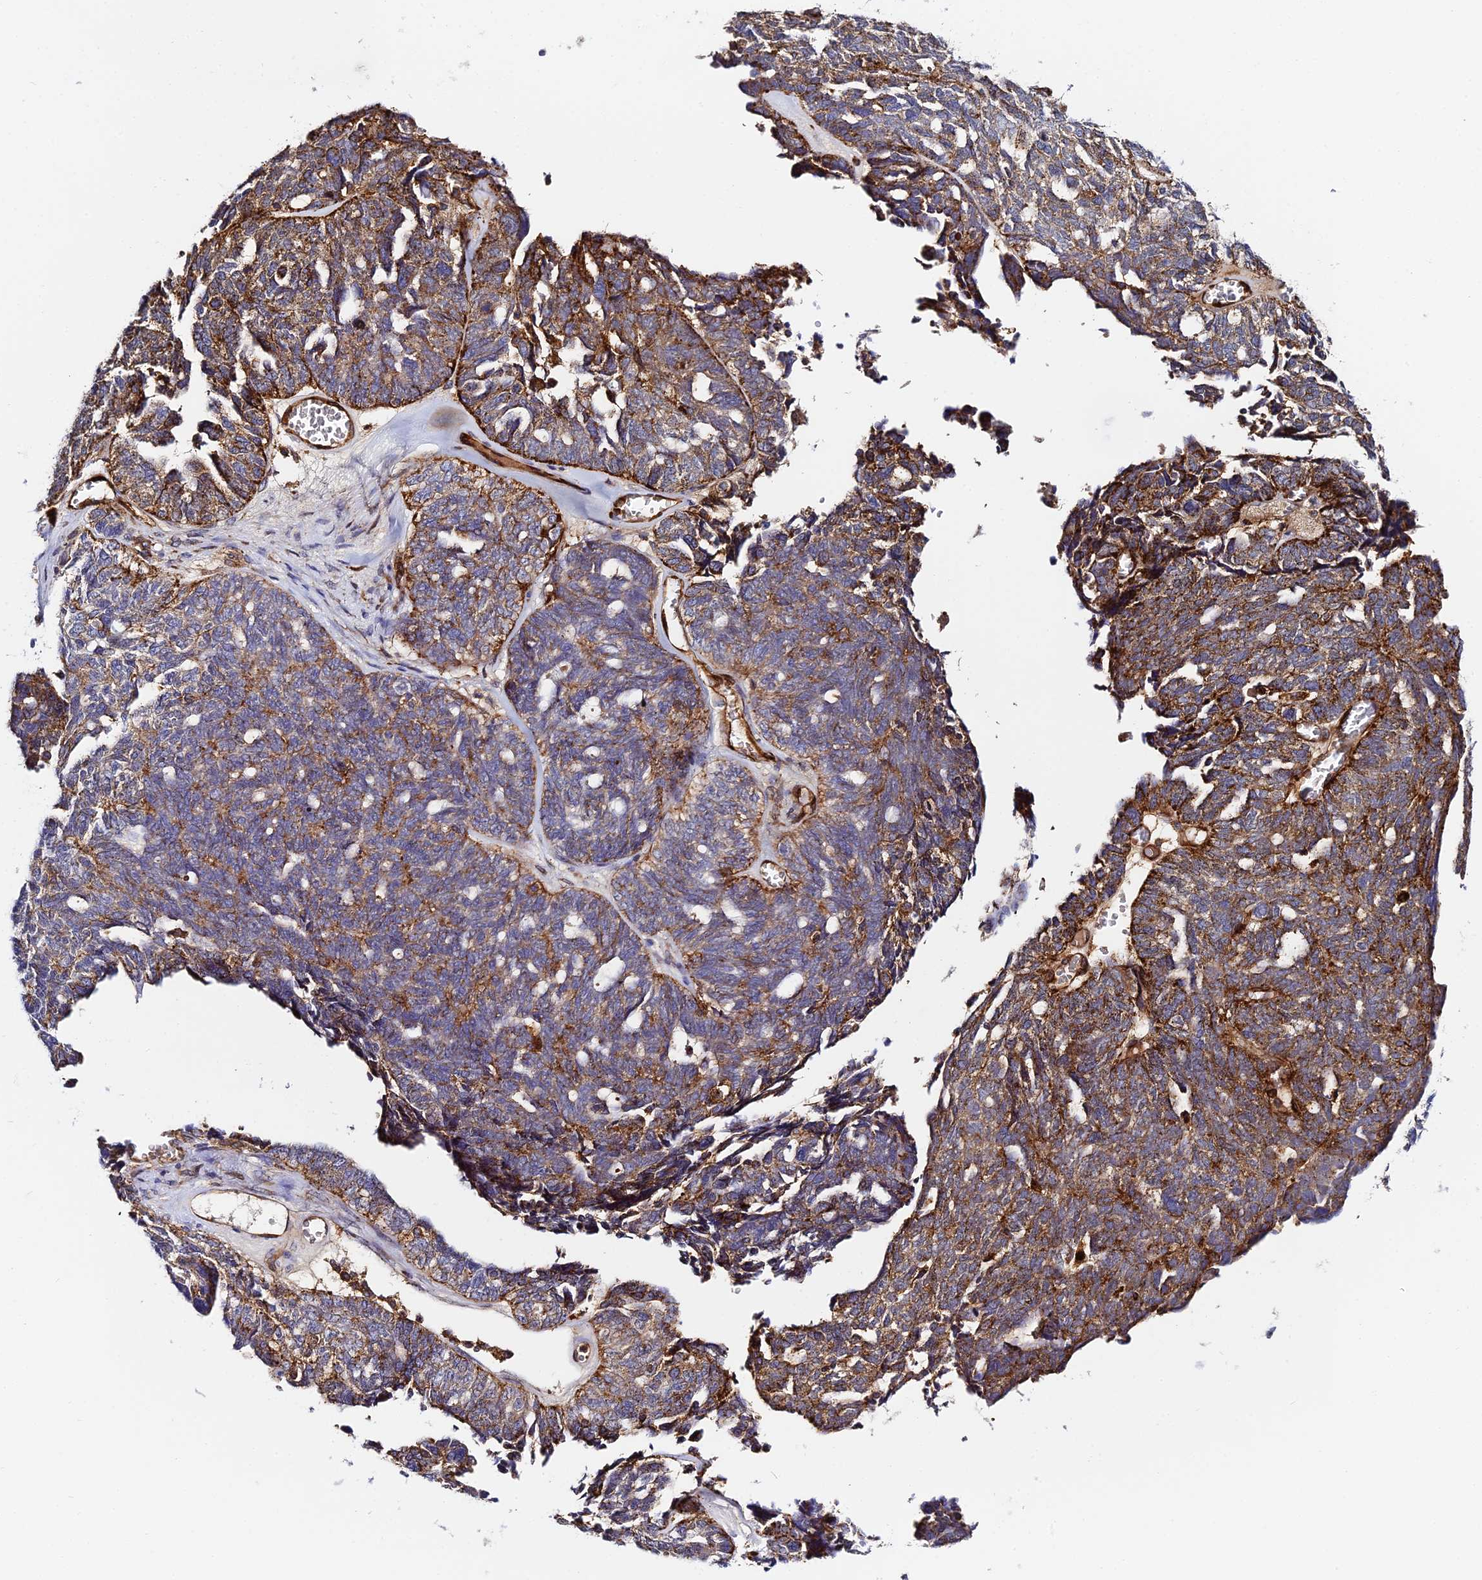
{"staining": {"intensity": "strong", "quantity": "25%-75%", "location": "cytoplasmic/membranous"}, "tissue": "ovarian cancer", "cell_type": "Tumor cells", "image_type": "cancer", "snomed": [{"axis": "morphology", "description": "Cystadenocarcinoma, serous, NOS"}, {"axis": "topography", "description": "Ovary"}], "caption": "A photomicrograph showing strong cytoplasmic/membranous expression in approximately 25%-75% of tumor cells in ovarian serous cystadenocarcinoma, as visualized by brown immunohistochemical staining.", "gene": "TRPV2", "patient": {"sex": "female", "age": 79}}